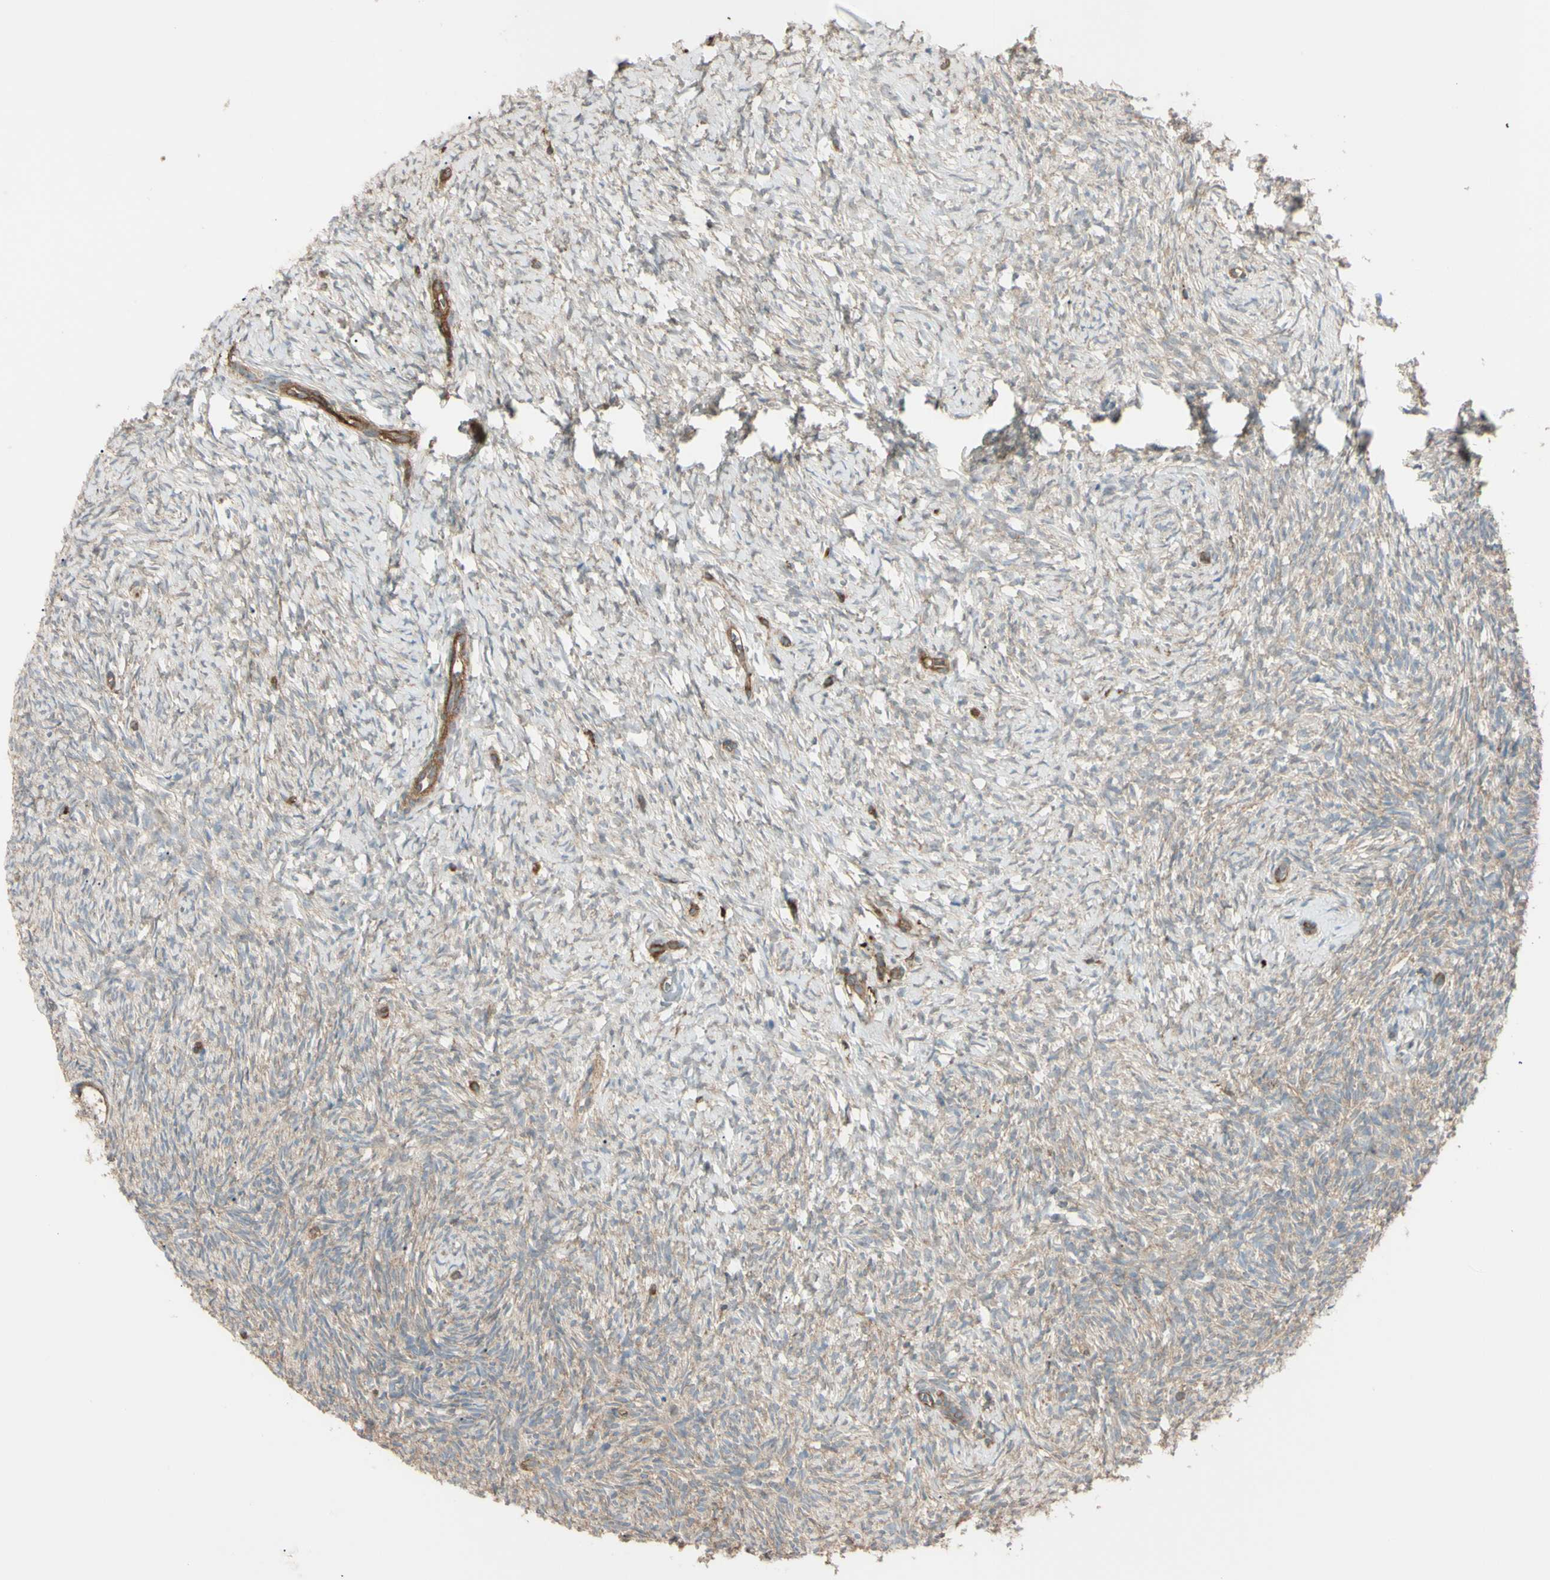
{"staining": {"intensity": "moderate", "quantity": ">75%", "location": "cytoplasmic/membranous"}, "tissue": "ovary", "cell_type": "Ovarian stroma cells", "image_type": "normal", "snomed": [{"axis": "morphology", "description": "Normal tissue, NOS"}, {"axis": "topography", "description": "Ovary"}], "caption": "Protein expression analysis of normal ovary demonstrates moderate cytoplasmic/membranous staining in about >75% of ovarian stroma cells.", "gene": "PTPN12", "patient": {"sex": "female", "age": 35}}